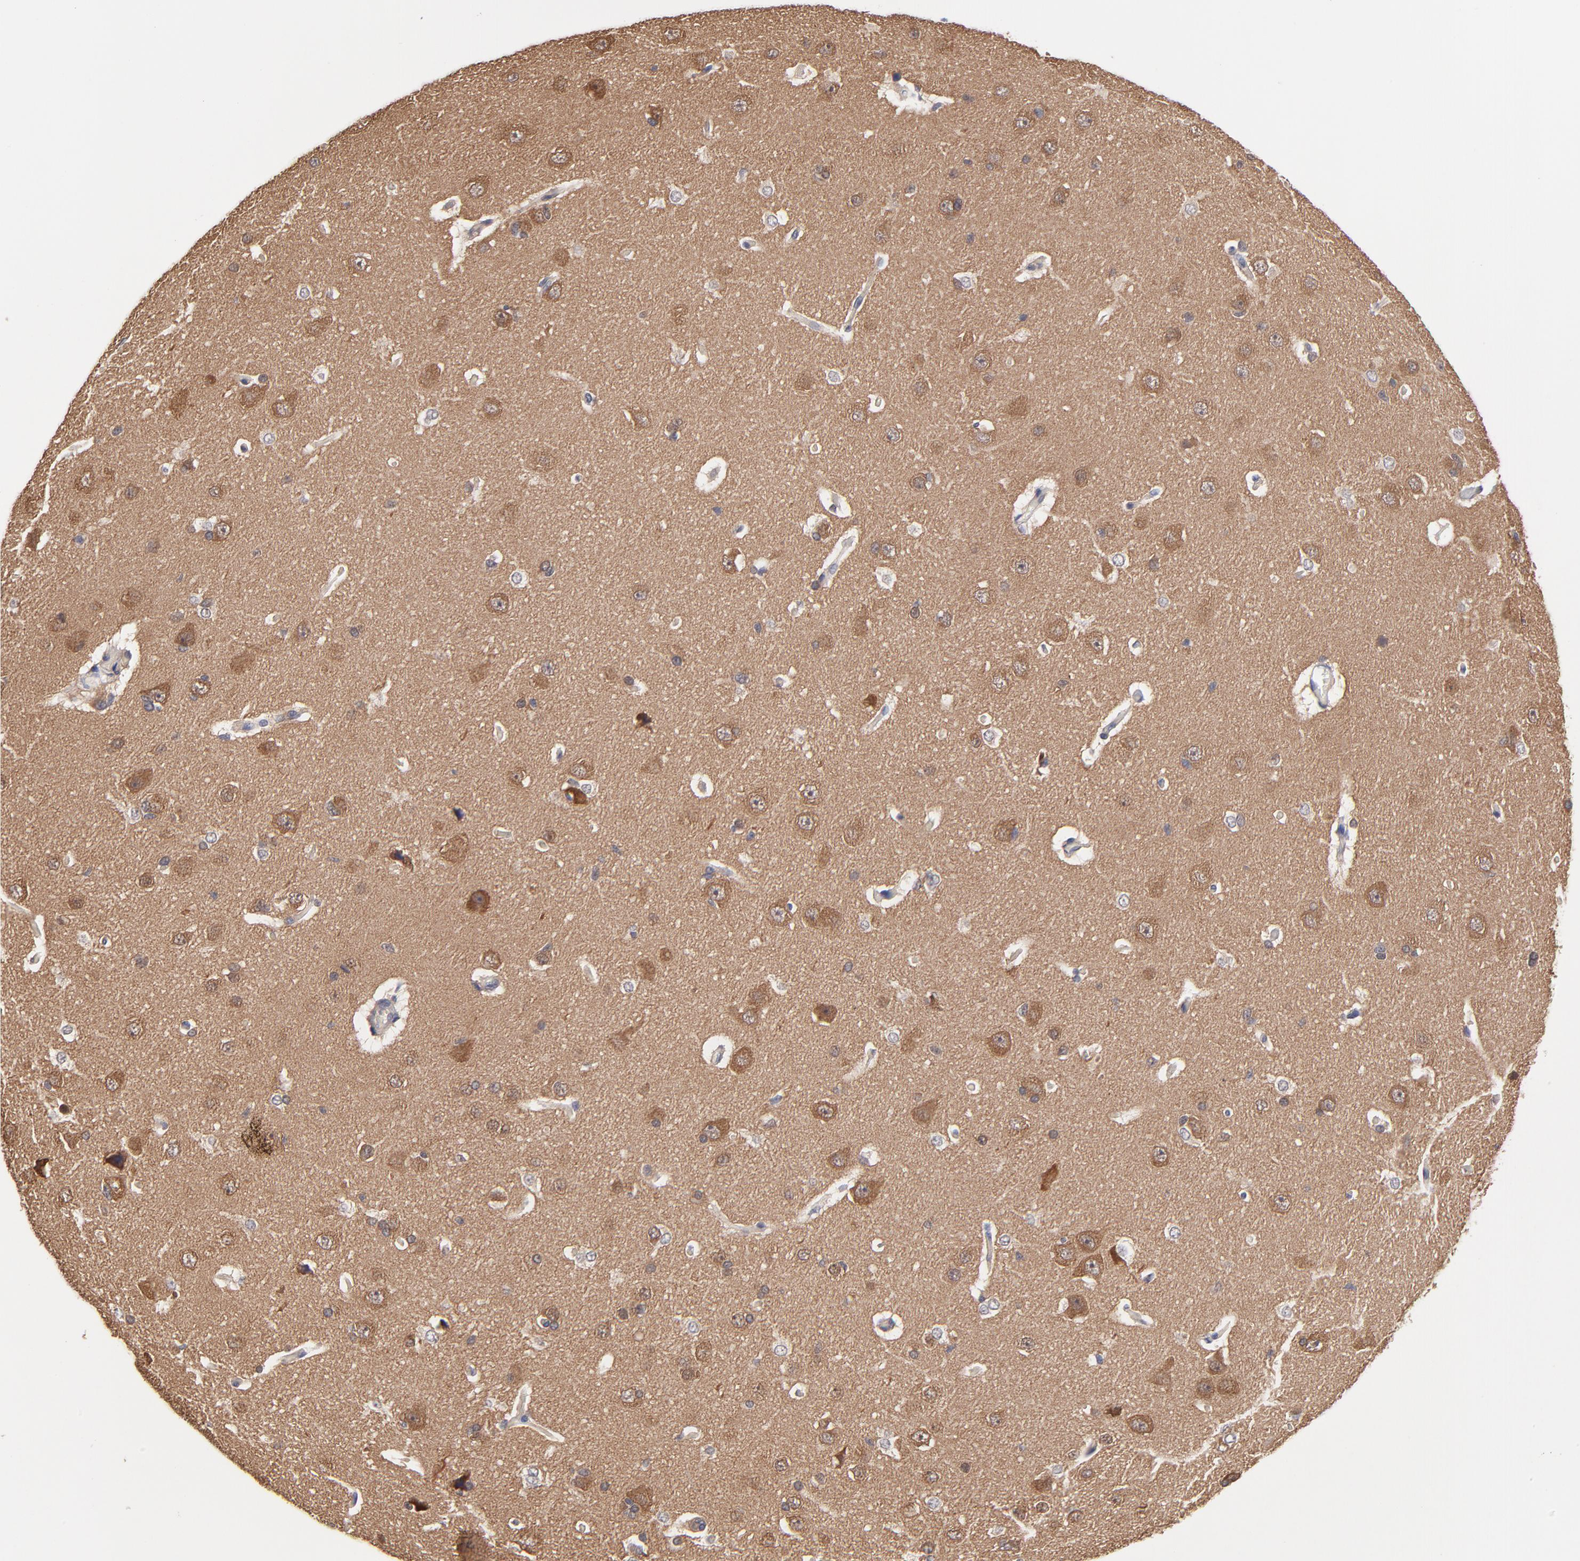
{"staining": {"intensity": "weak", "quantity": ">75%", "location": "cytoplasmic/membranous"}, "tissue": "cerebral cortex", "cell_type": "Endothelial cells", "image_type": "normal", "snomed": [{"axis": "morphology", "description": "Normal tissue, NOS"}, {"axis": "topography", "description": "Cerebral cortex"}], "caption": "Immunohistochemical staining of unremarkable human cerebral cortex demonstrates >75% levels of weak cytoplasmic/membranous protein staining in approximately >75% of endothelial cells. The protein of interest is shown in brown color, while the nuclei are stained blue.", "gene": "PCMT1", "patient": {"sex": "female", "age": 45}}